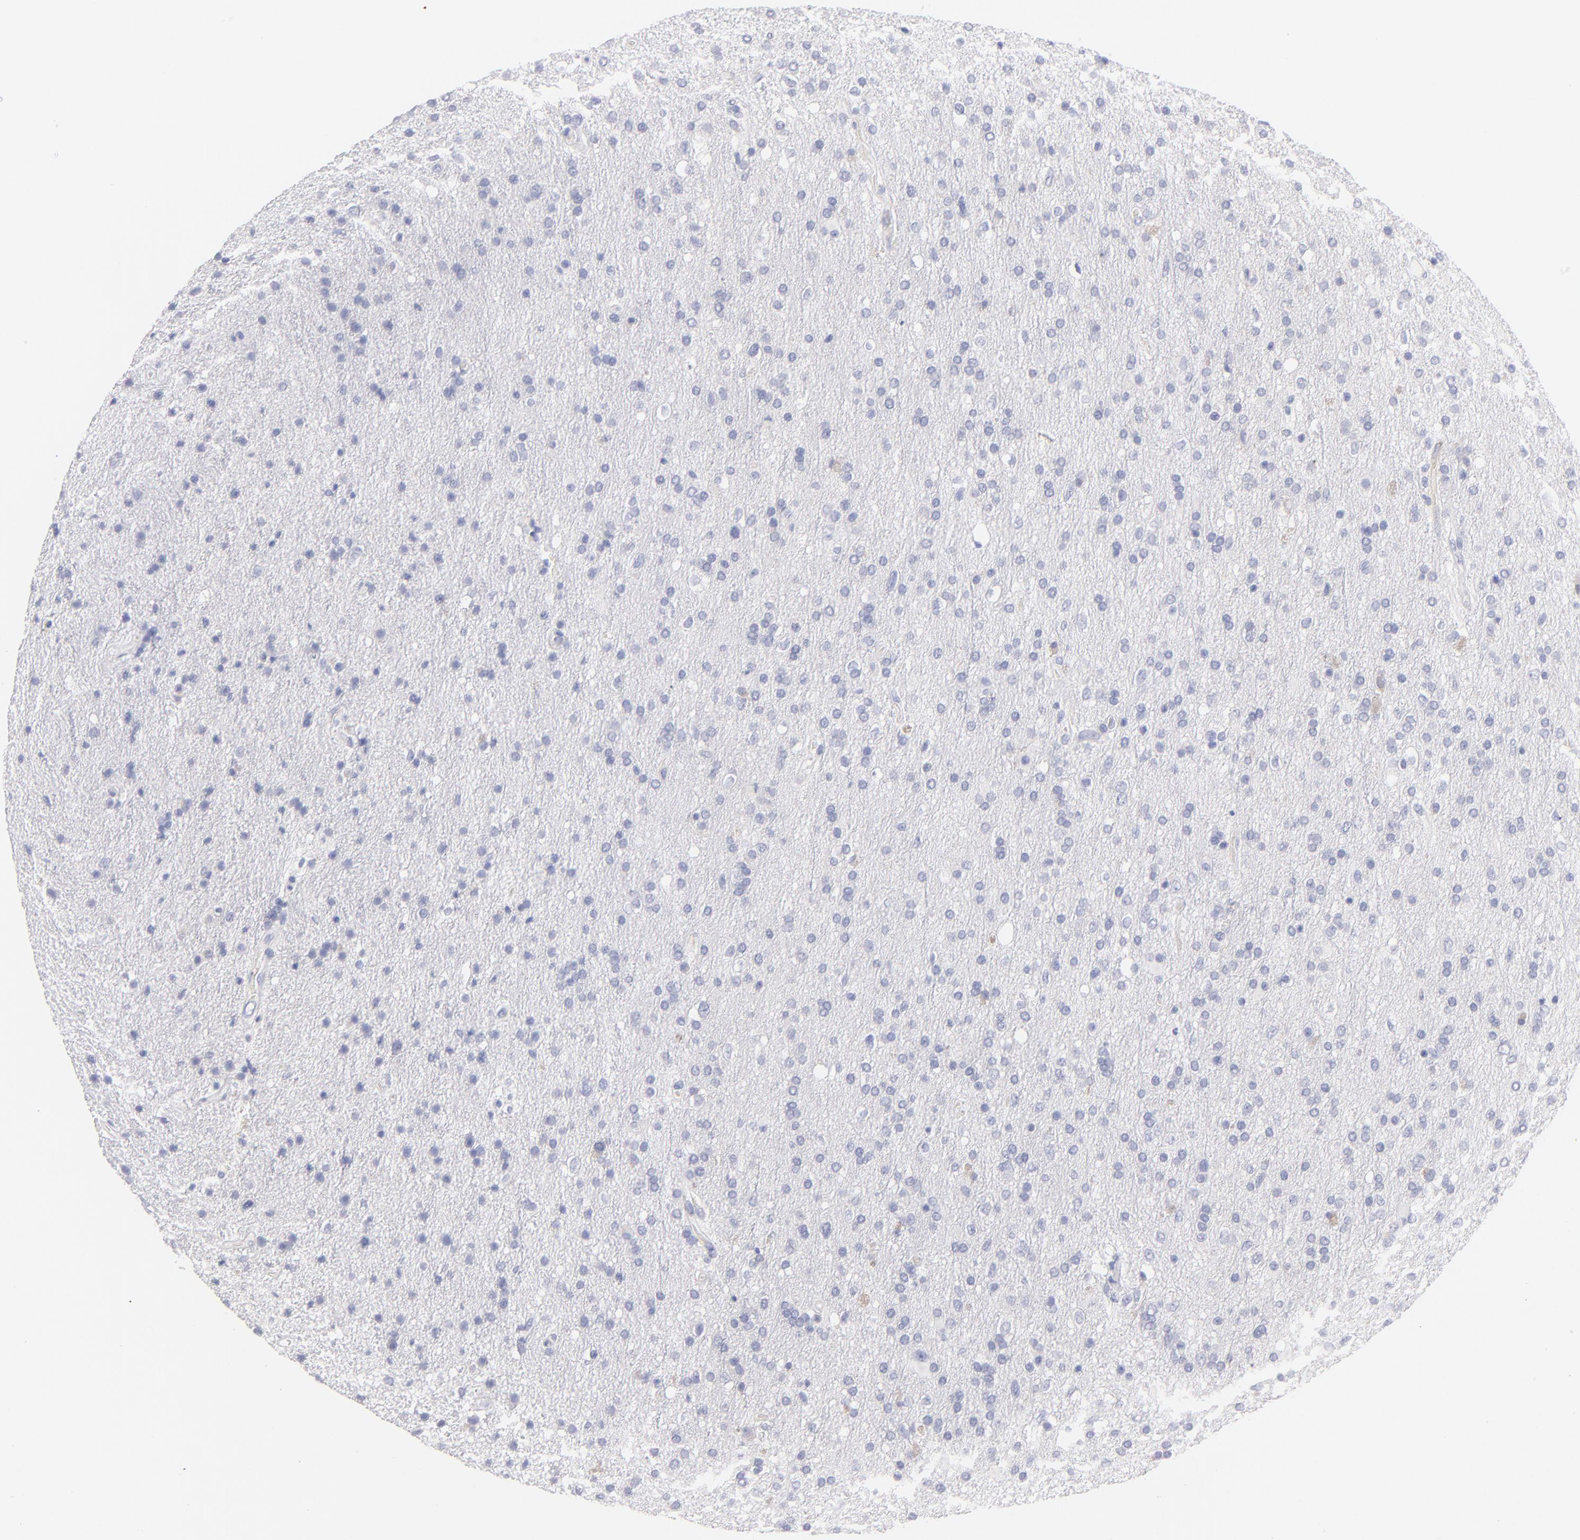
{"staining": {"intensity": "negative", "quantity": "none", "location": "none"}, "tissue": "glioma", "cell_type": "Tumor cells", "image_type": "cancer", "snomed": [{"axis": "morphology", "description": "Glioma, malignant, High grade"}, {"axis": "topography", "description": "Brain"}], "caption": "Histopathology image shows no significant protein staining in tumor cells of glioma.", "gene": "PLVAP", "patient": {"sex": "male", "age": 33}}